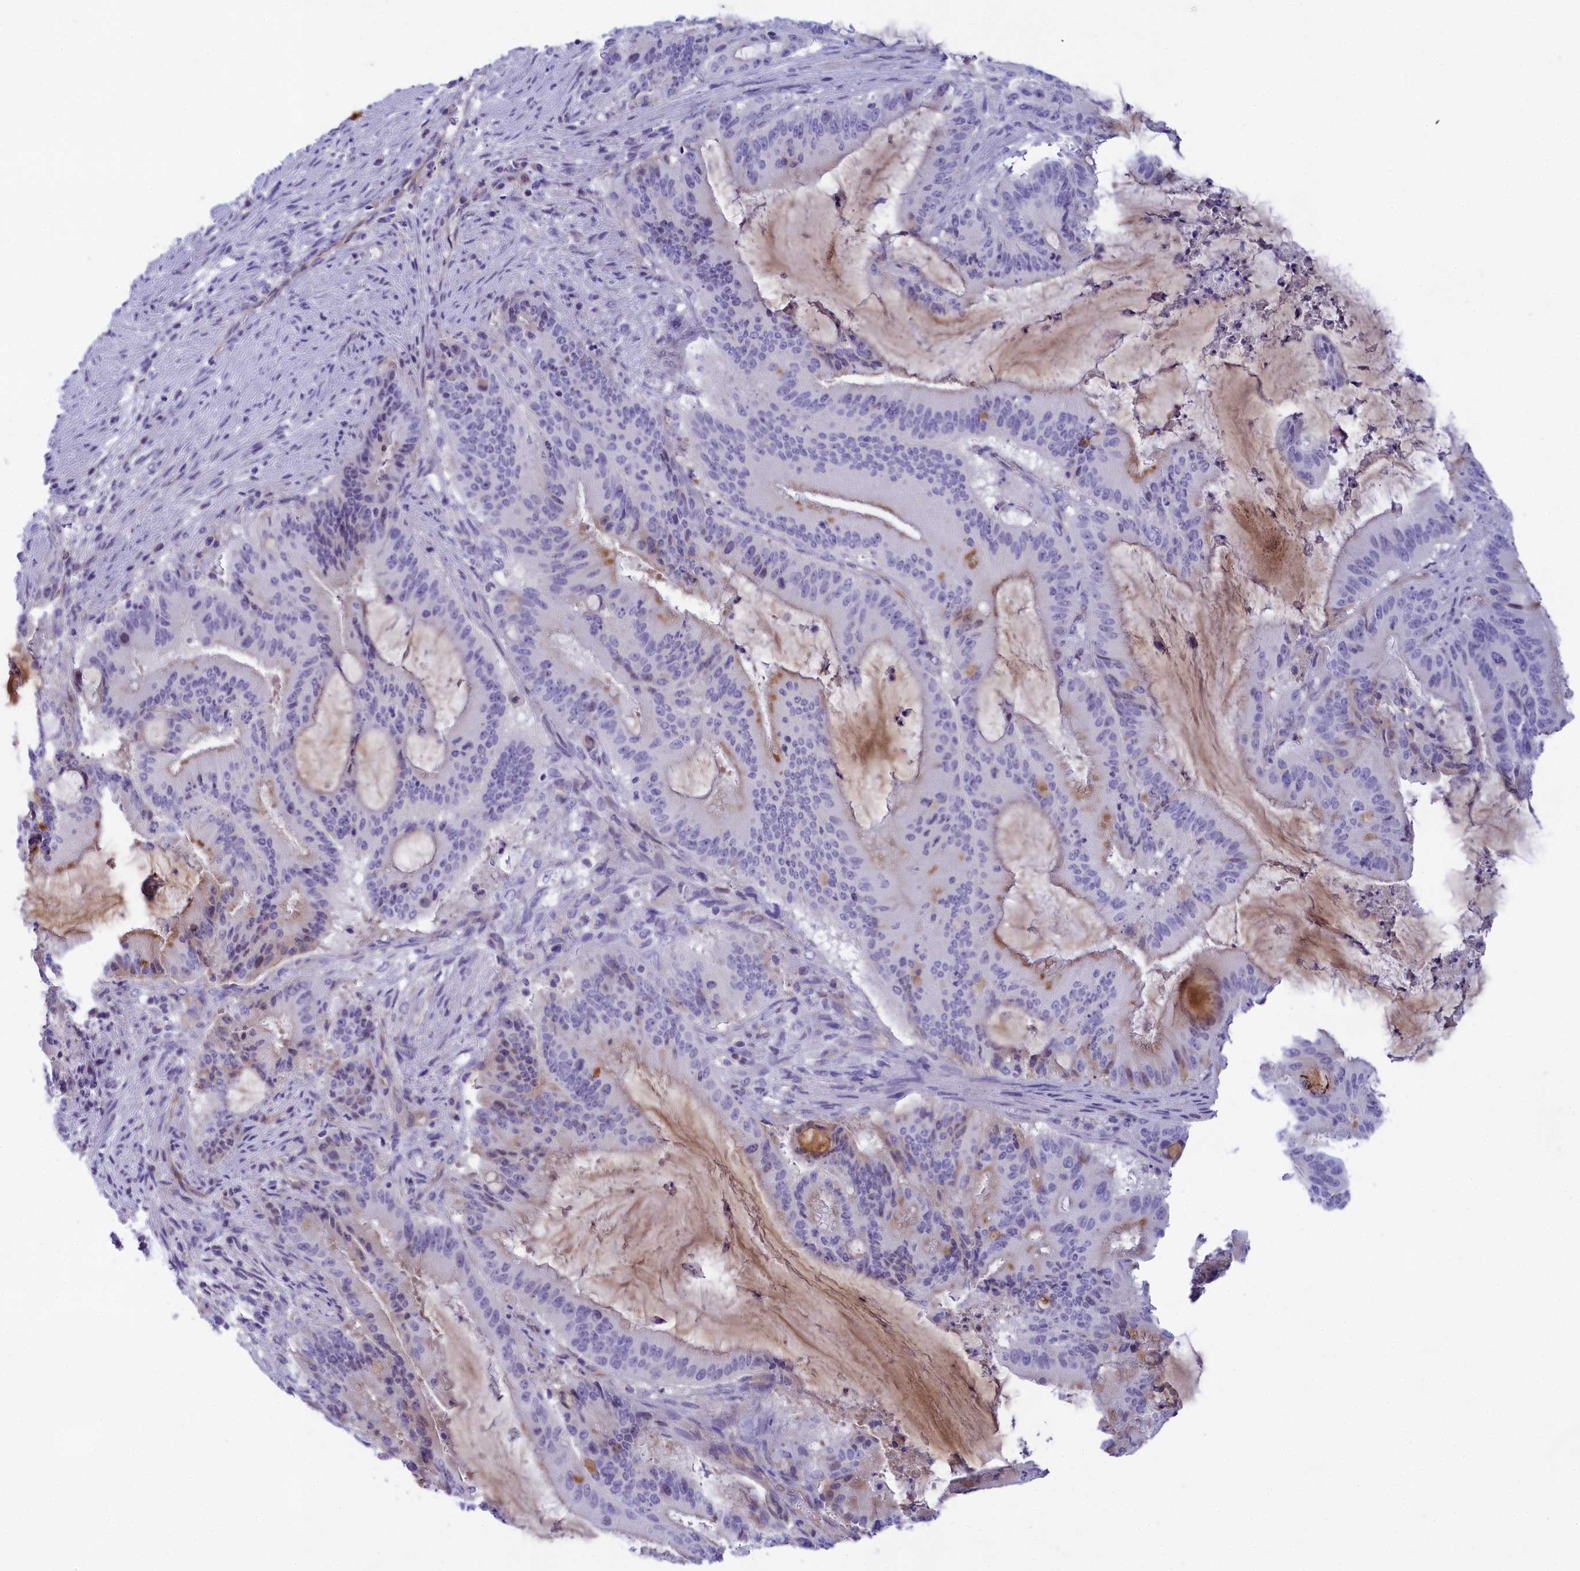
{"staining": {"intensity": "negative", "quantity": "none", "location": "none"}, "tissue": "liver cancer", "cell_type": "Tumor cells", "image_type": "cancer", "snomed": [{"axis": "morphology", "description": "Normal tissue, NOS"}, {"axis": "morphology", "description": "Cholangiocarcinoma"}, {"axis": "topography", "description": "Liver"}, {"axis": "topography", "description": "Peripheral nerve tissue"}], "caption": "DAB immunohistochemical staining of liver cancer (cholangiocarcinoma) displays no significant expression in tumor cells.", "gene": "TACSTD2", "patient": {"sex": "female", "age": 73}}